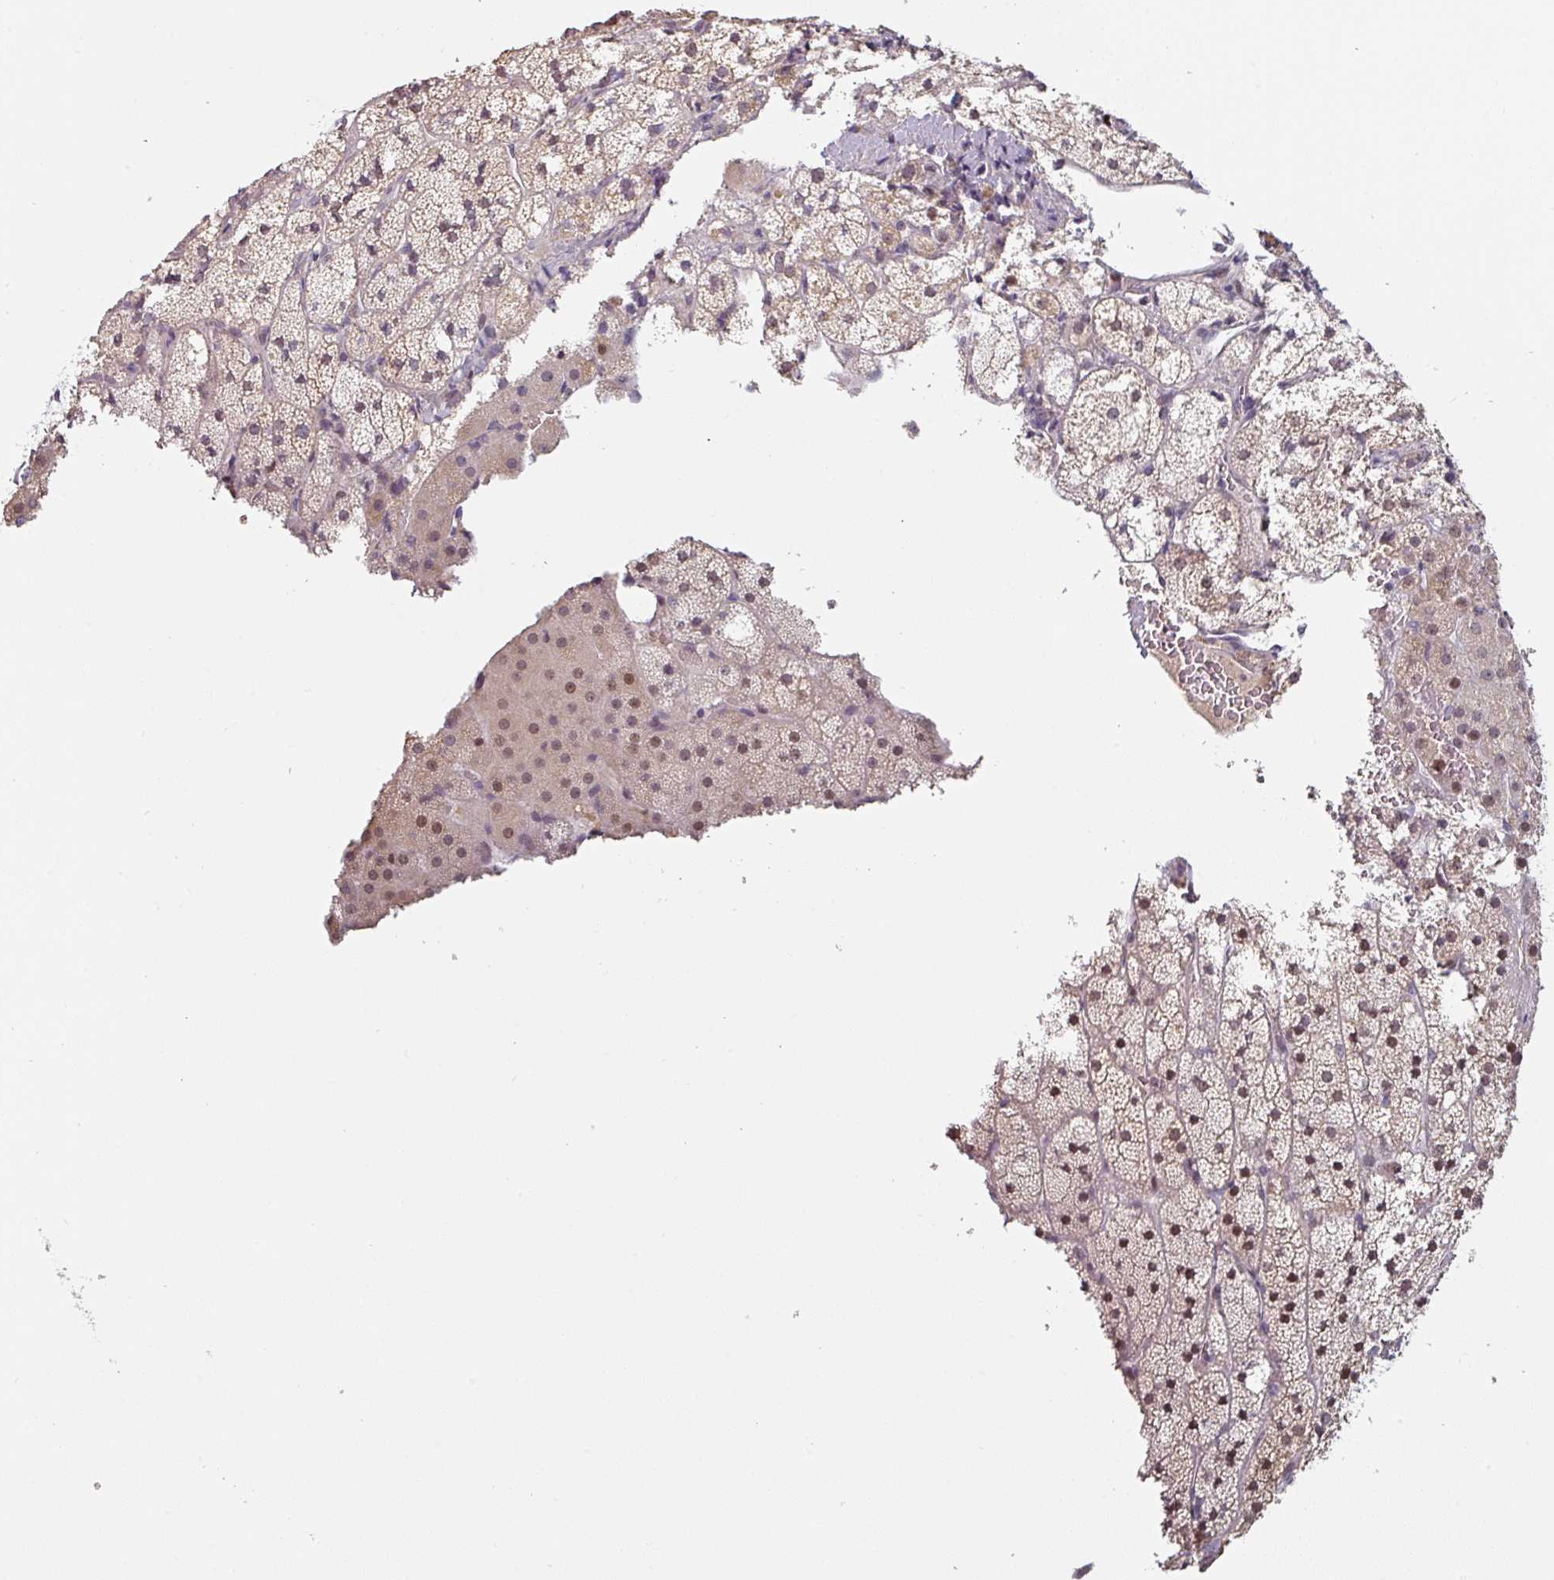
{"staining": {"intensity": "moderate", "quantity": ">75%", "location": "cytoplasmic/membranous,nuclear"}, "tissue": "adrenal gland", "cell_type": "Glandular cells", "image_type": "normal", "snomed": [{"axis": "morphology", "description": "Normal tissue, NOS"}, {"axis": "topography", "description": "Adrenal gland"}], "caption": "Human adrenal gland stained with a brown dye exhibits moderate cytoplasmic/membranous,nuclear positive positivity in approximately >75% of glandular cells.", "gene": "ZBTB6", "patient": {"sex": "male", "age": 53}}